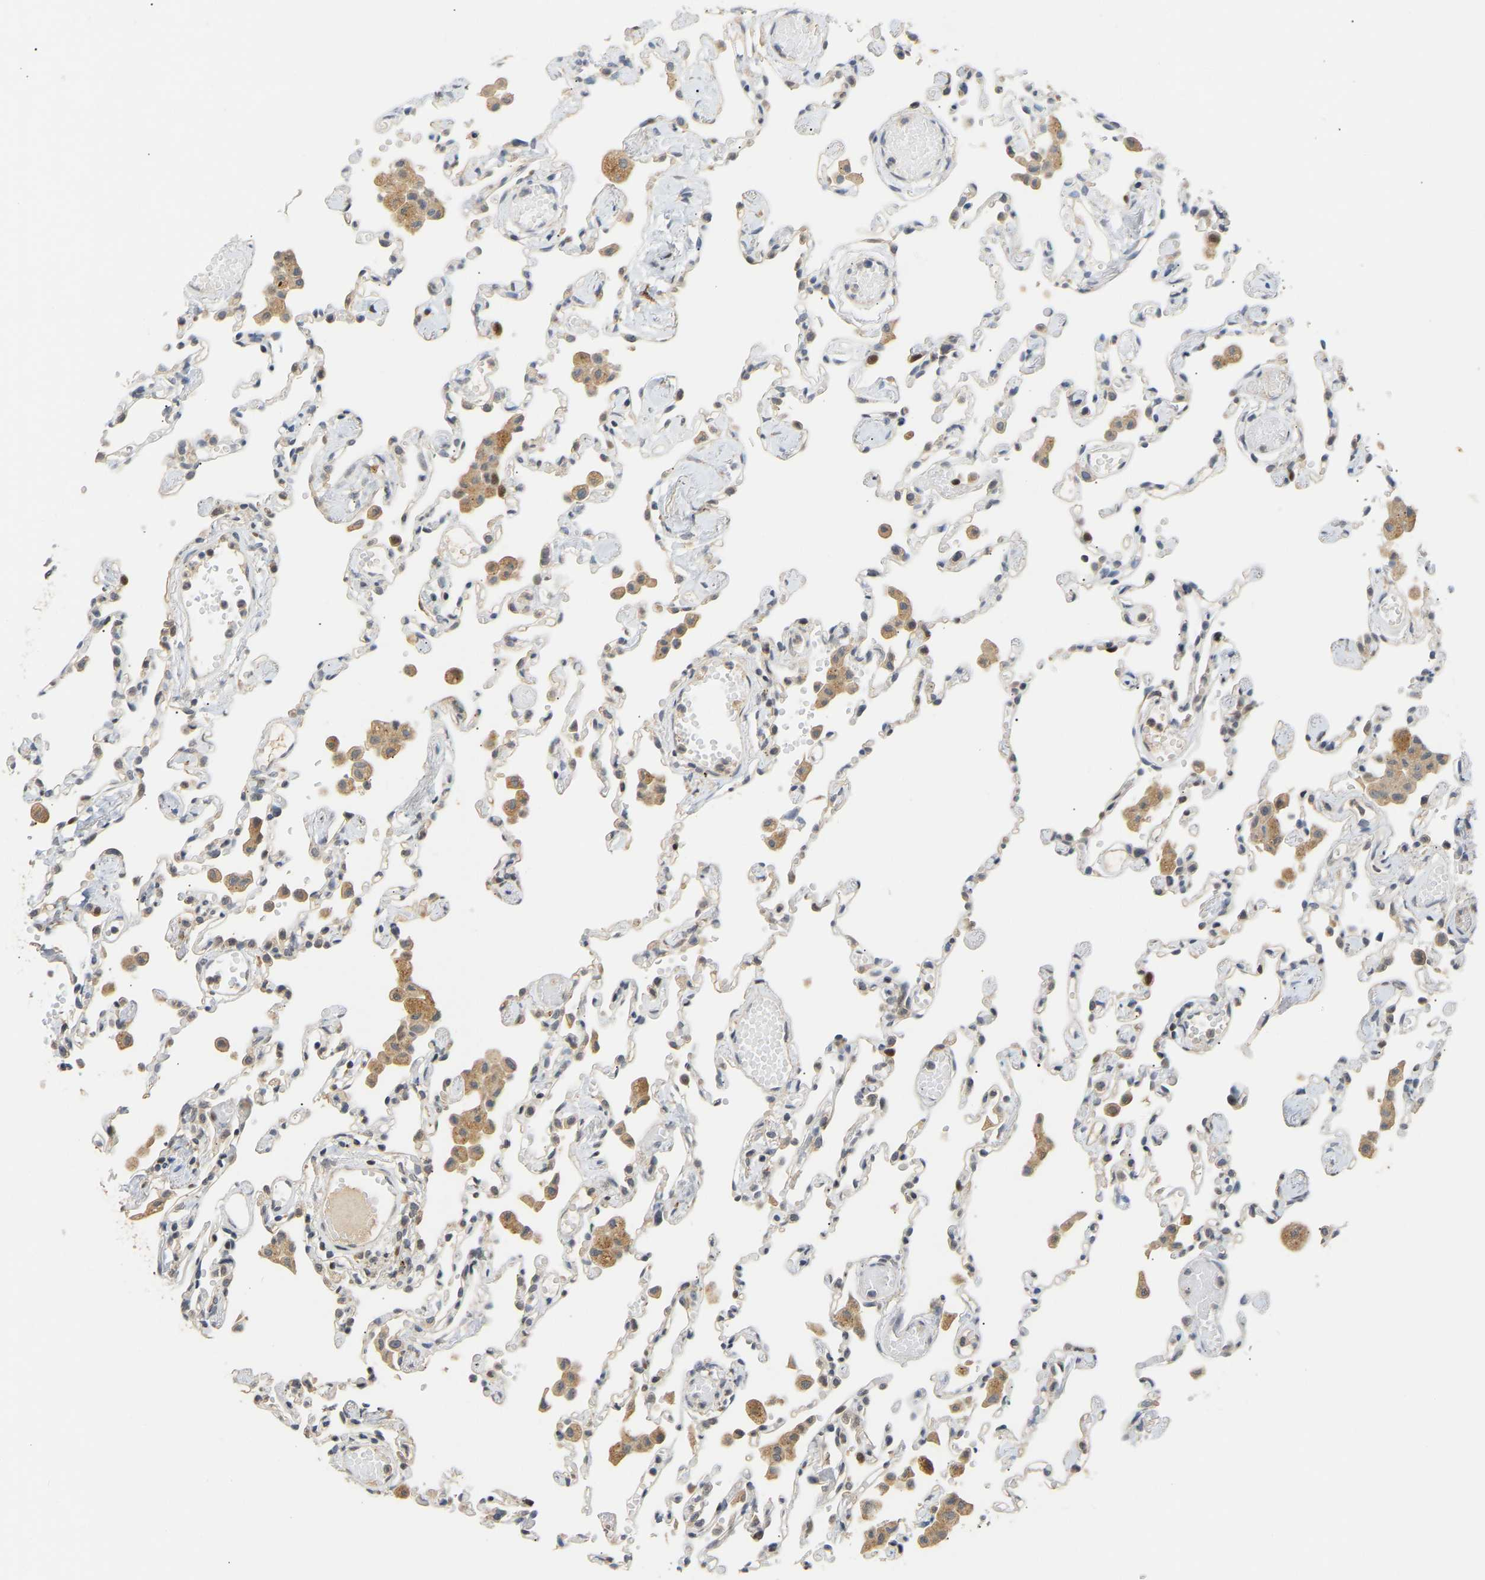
{"staining": {"intensity": "weak", "quantity": "<25%", "location": "cytoplasmic/membranous"}, "tissue": "lung", "cell_type": "Alveolar cells", "image_type": "normal", "snomed": [{"axis": "morphology", "description": "Normal tissue, NOS"}, {"axis": "topography", "description": "Bronchus"}, {"axis": "topography", "description": "Lung"}], "caption": "There is no significant positivity in alveolar cells of lung. The staining was performed using DAB (3,3'-diaminobenzidine) to visualize the protein expression in brown, while the nuclei were stained in blue with hematoxylin (Magnification: 20x).", "gene": "PTPN4", "patient": {"sex": "female", "age": 49}}